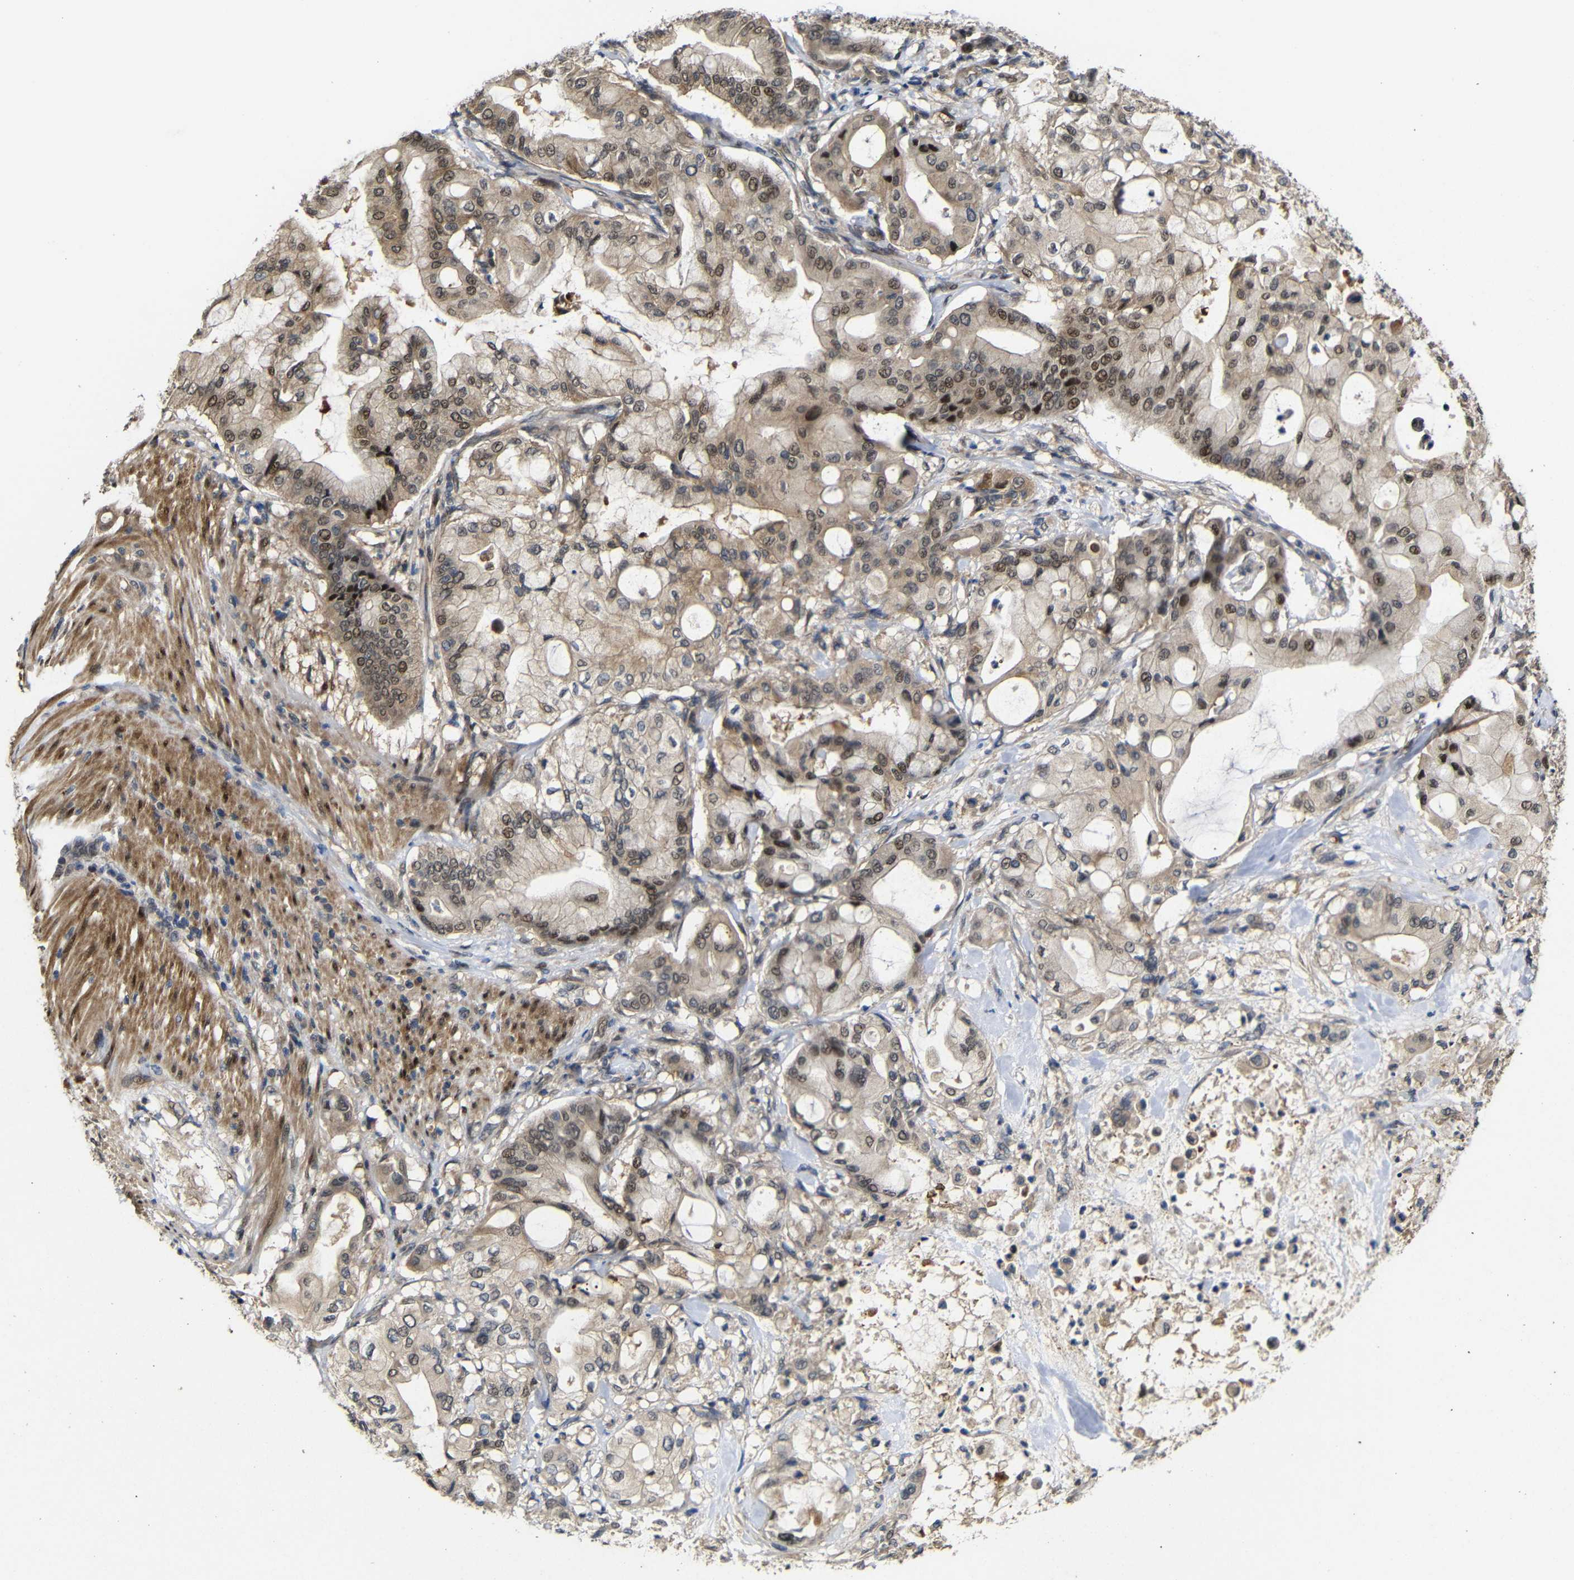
{"staining": {"intensity": "weak", "quantity": ">75%", "location": "cytoplasmic/membranous,nuclear"}, "tissue": "pancreatic cancer", "cell_type": "Tumor cells", "image_type": "cancer", "snomed": [{"axis": "morphology", "description": "Adenocarcinoma, NOS"}, {"axis": "morphology", "description": "Adenocarcinoma, metastatic, NOS"}, {"axis": "topography", "description": "Lymph node"}, {"axis": "topography", "description": "Pancreas"}, {"axis": "topography", "description": "Duodenum"}], "caption": "Pancreatic cancer stained with DAB immunohistochemistry (IHC) reveals low levels of weak cytoplasmic/membranous and nuclear expression in approximately >75% of tumor cells. Using DAB (brown) and hematoxylin (blue) stains, captured at high magnification using brightfield microscopy.", "gene": "ATG12", "patient": {"sex": "female", "age": 64}}